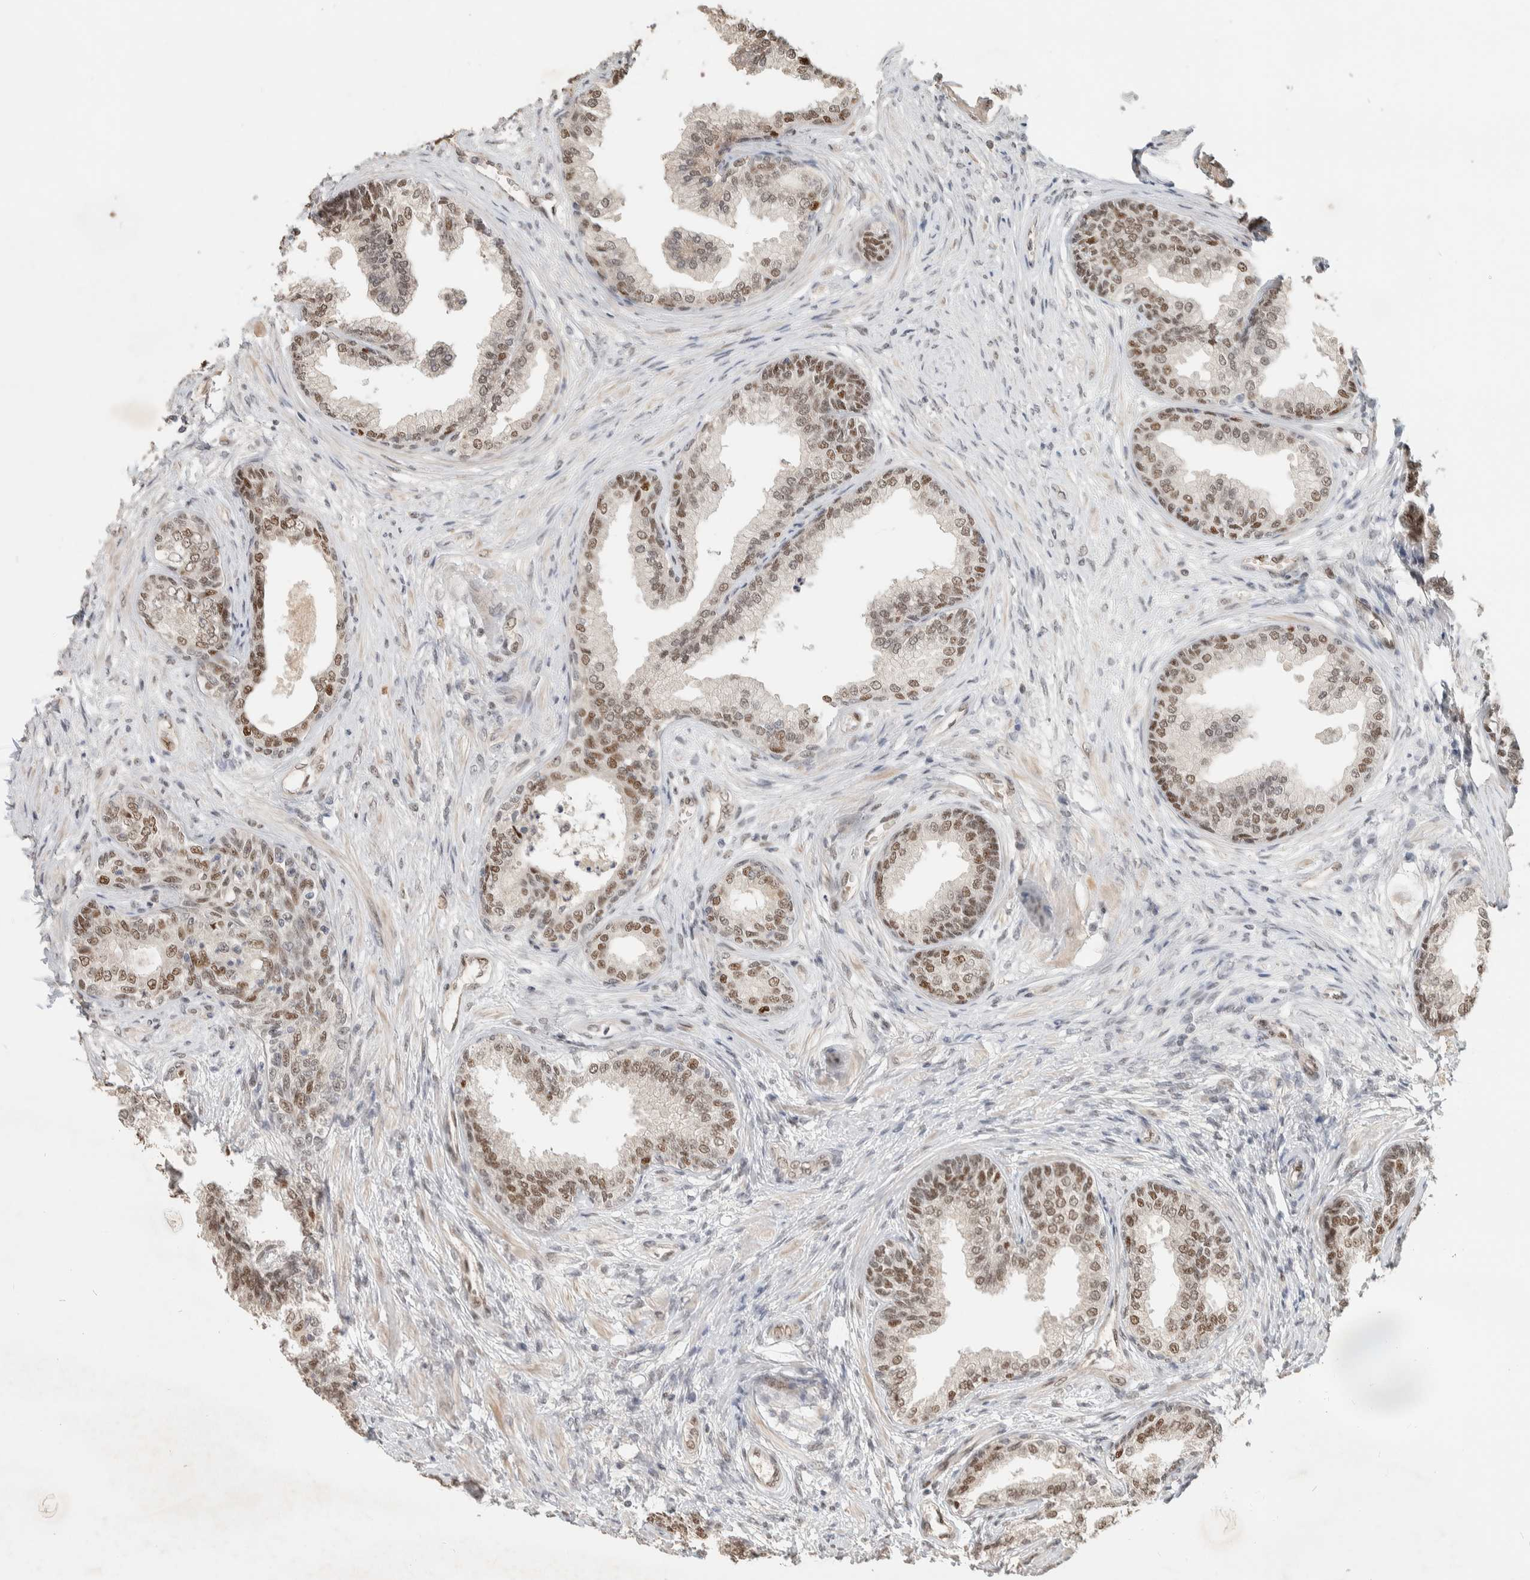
{"staining": {"intensity": "moderate", "quantity": ">75%", "location": "nuclear"}, "tissue": "prostate", "cell_type": "Glandular cells", "image_type": "normal", "snomed": [{"axis": "morphology", "description": "Normal tissue, NOS"}, {"axis": "topography", "description": "Prostate"}], "caption": "A medium amount of moderate nuclear expression is seen in approximately >75% of glandular cells in unremarkable prostate.", "gene": "PUS7", "patient": {"sex": "male", "age": 76}}